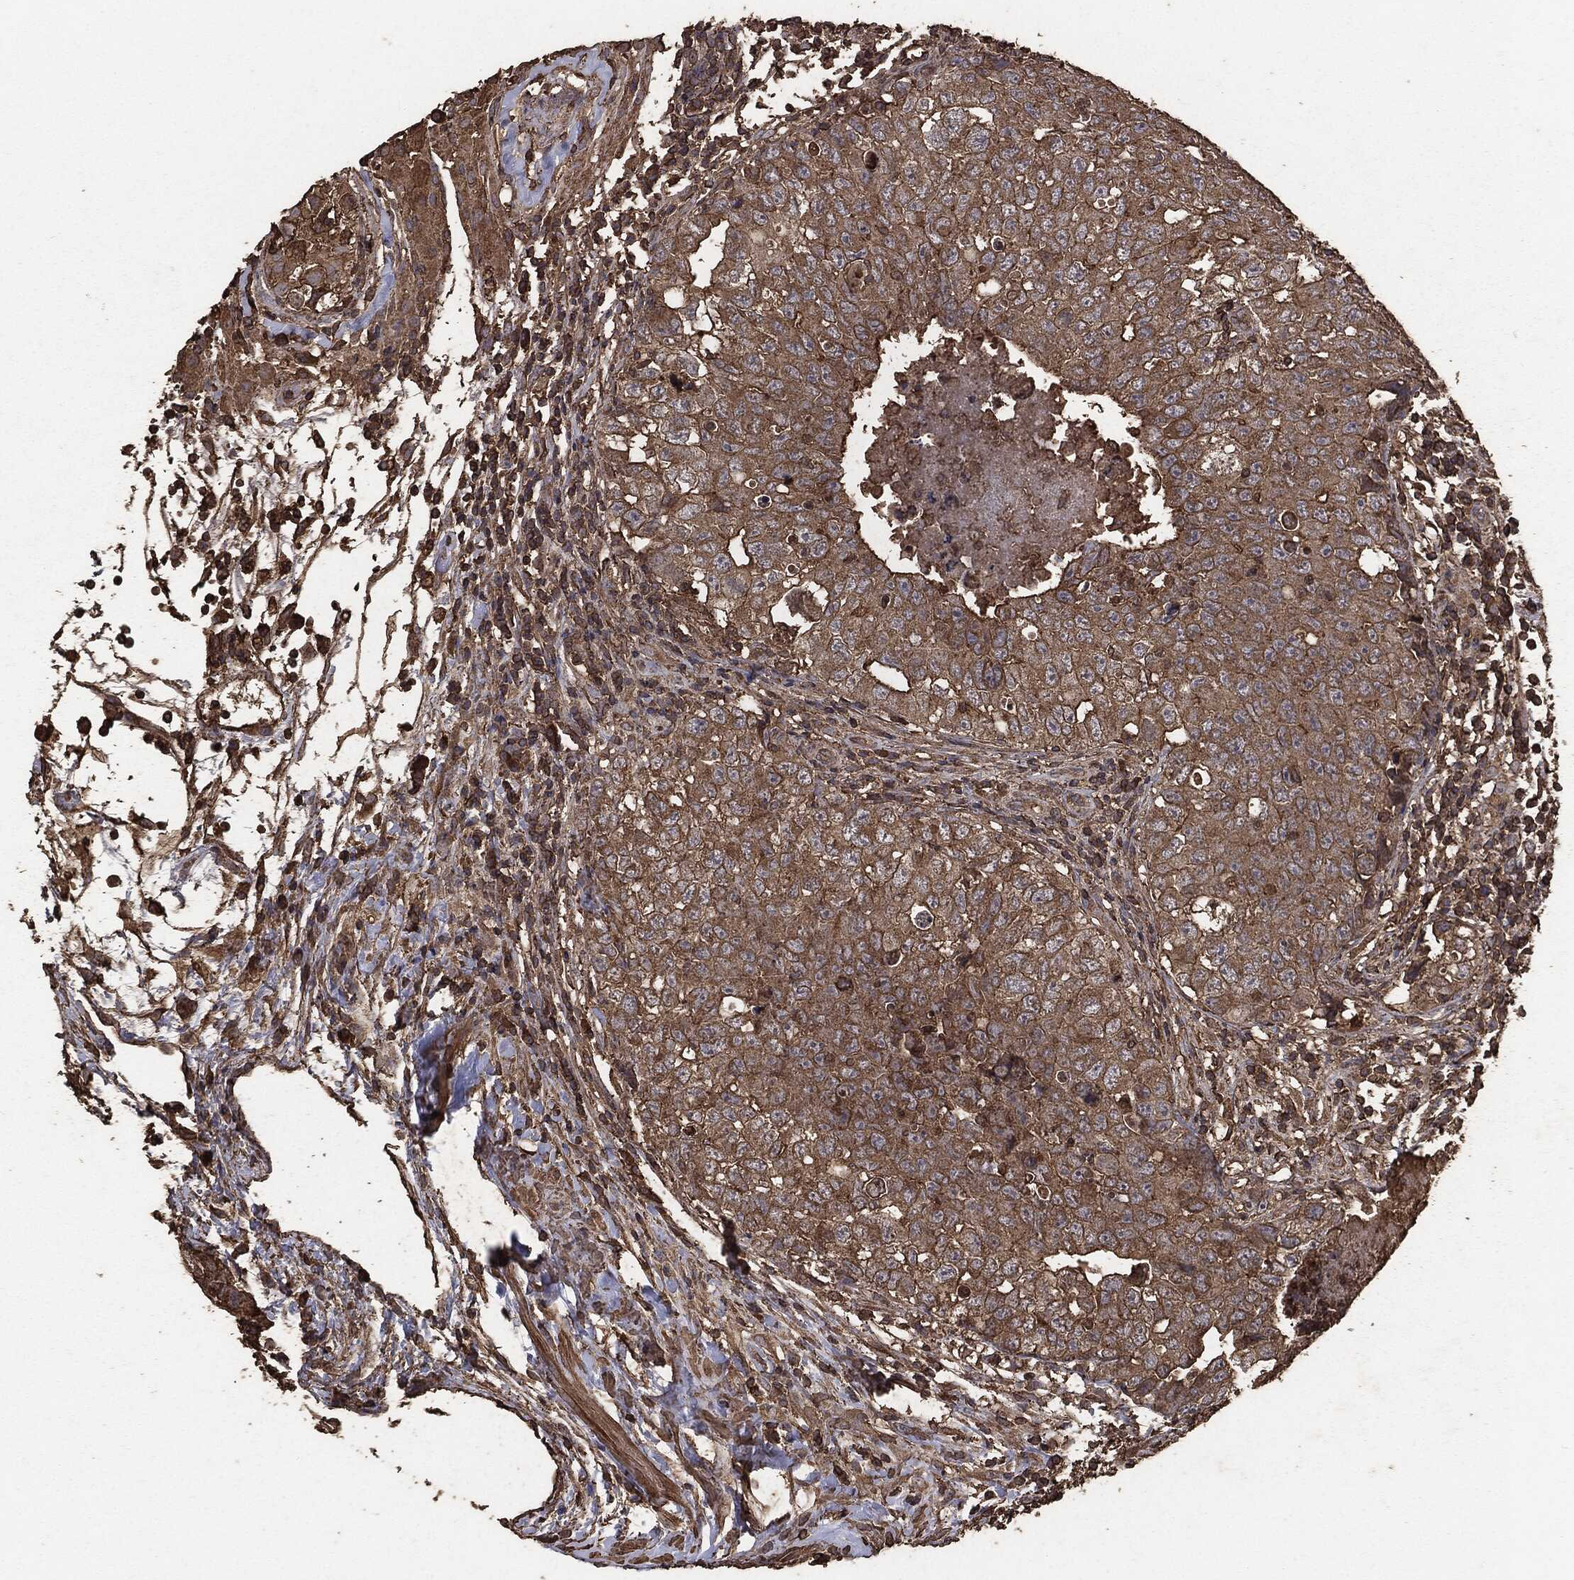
{"staining": {"intensity": "strong", "quantity": ">75%", "location": "cytoplasmic/membranous"}, "tissue": "testis cancer", "cell_type": "Tumor cells", "image_type": "cancer", "snomed": [{"axis": "morphology", "description": "Seminoma, NOS"}, {"axis": "topography", "description": "Testis"}], "caption": "Testis cancer stained for a protein shows strong cytoplasmic/membranous positivity in tumor cells.", "gene": "MTOR", "patient": {"sex": "male", "age": 34}}